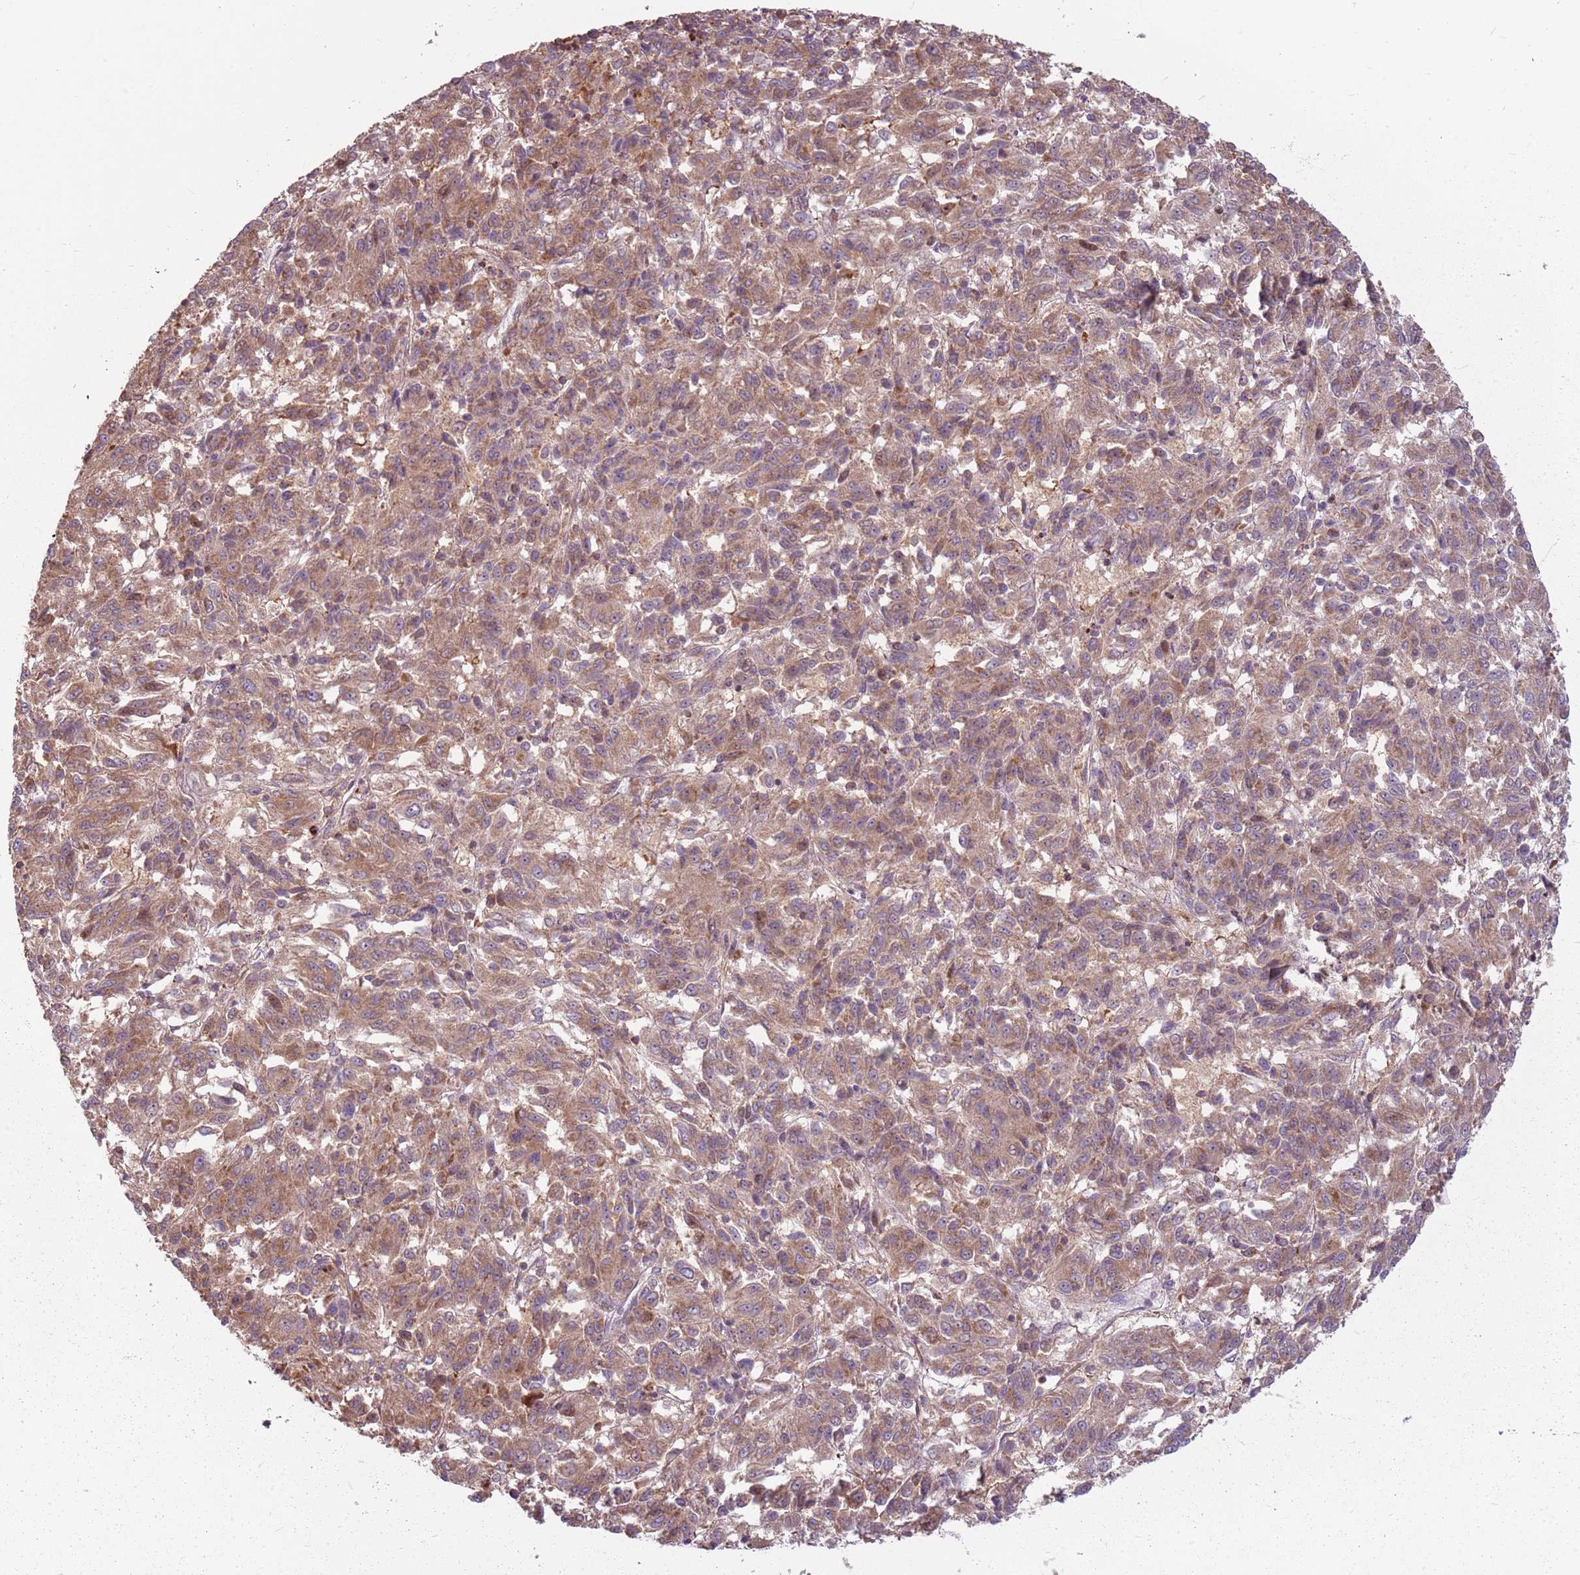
{"staining": {"intensity": "moderate", "quantity": ">75%", "location": "cytoplasmic/membranous"}, "tissue": "melanoma", "cell_type": "Tumor cells", "image_type": "cancer", "snomed": [{"axis": "morphology", "description": "Malignant melanoma, Metastatic site"}, {"axis": "topography", "description": "Lung"}], "caption": "Melanoma stained with a protein marker shows moderate staining in tumor cells.", "gene": "RPL21", "patient": {"sex": "male", "age": 64}}